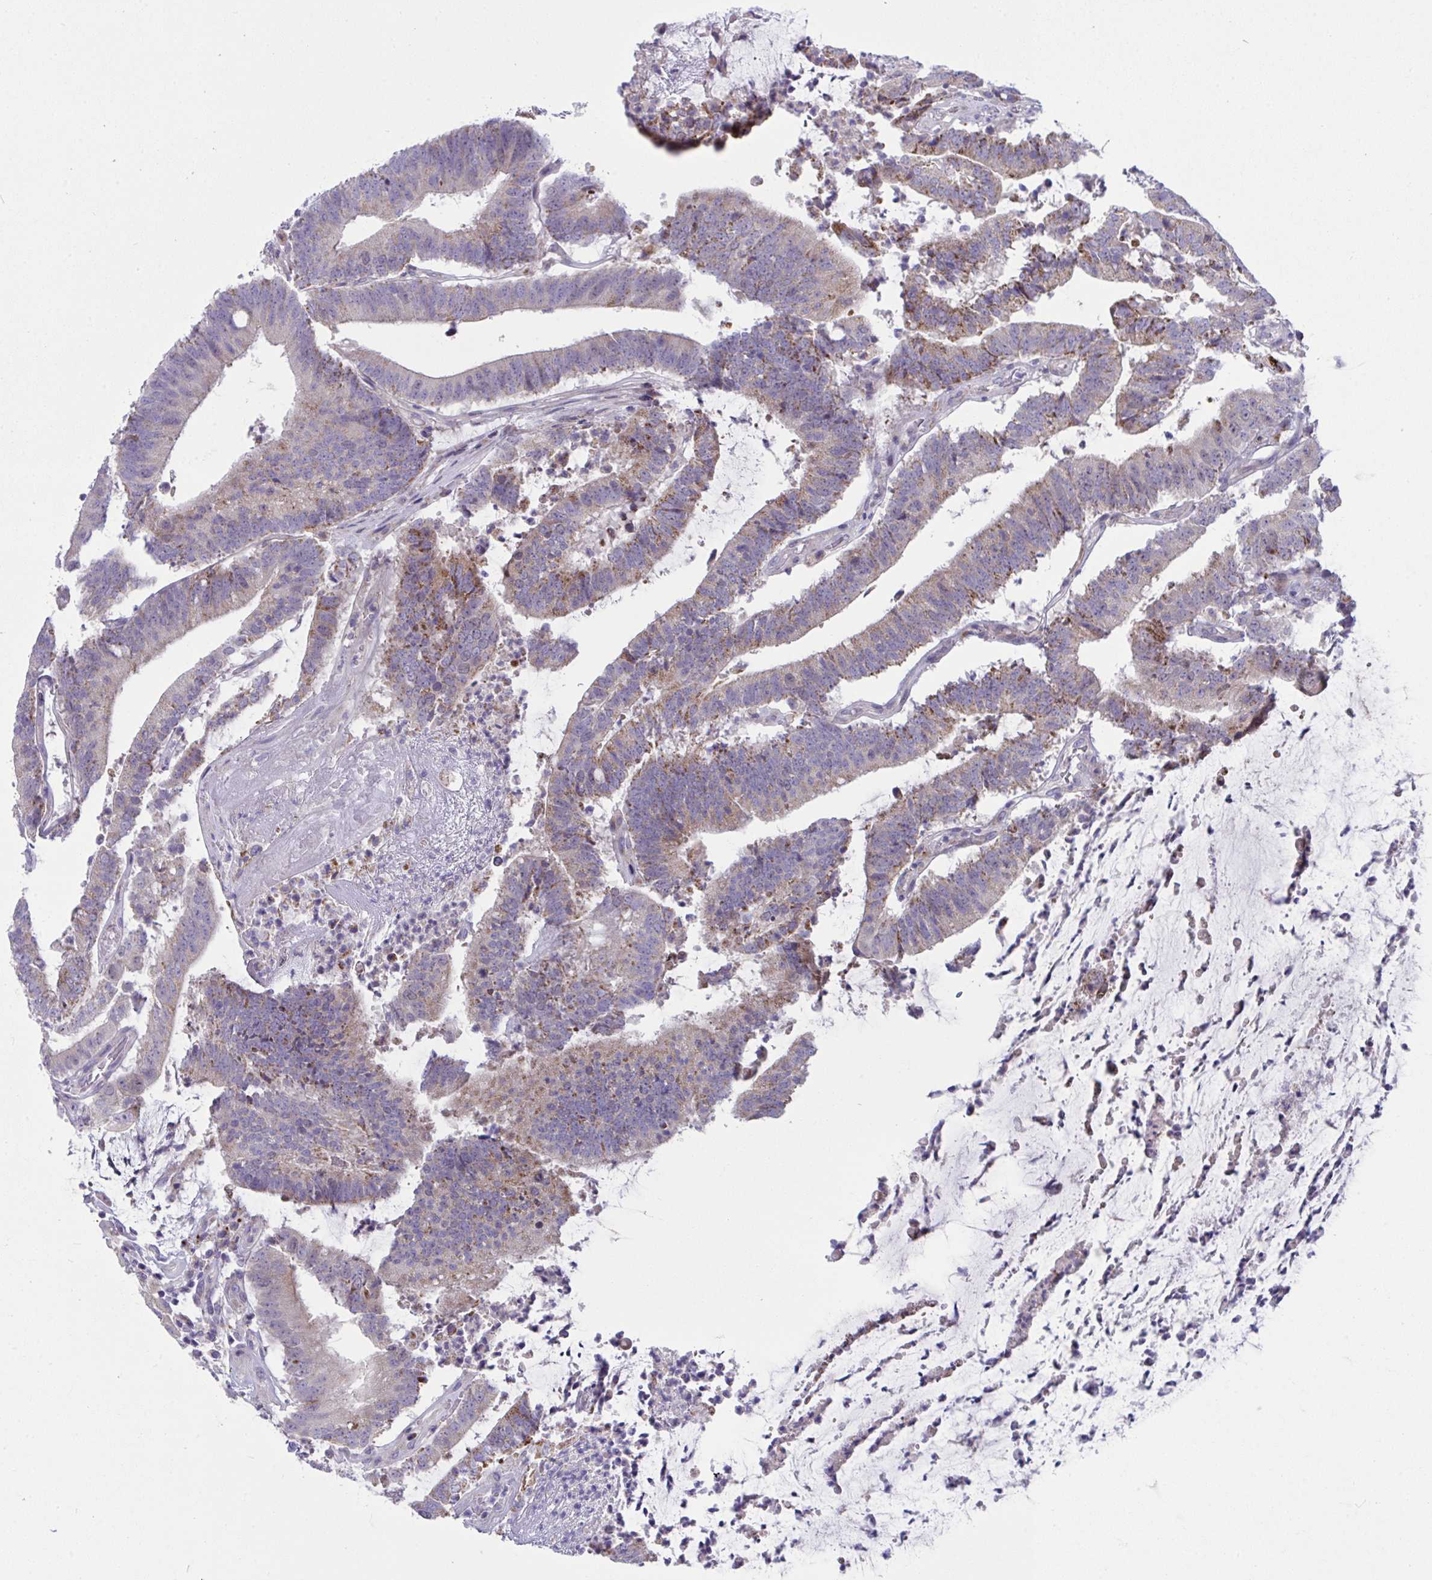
{"staining": {"intensity": "moderate", "quantity": "<25%", "location": "cytoplasmic/membranous"}, "tissue": "colorectal cancer", "cell_type": "Tumor cells", "image_type": "cancer", "snomed": [{"axis": "morphology", "description": "Adenocarcinoma, NOS"}, {"axis": "topography", "description": "Colon"}], "caption": "A photomicrograph showing moderate cytoplasmic/membranous positivity in about <25% of tumor cells in colorectal cancer, as visualized by brown immunohistochemical staining.", "gene": "DTX3", "patient": {"sex": "female", "age": 43}}